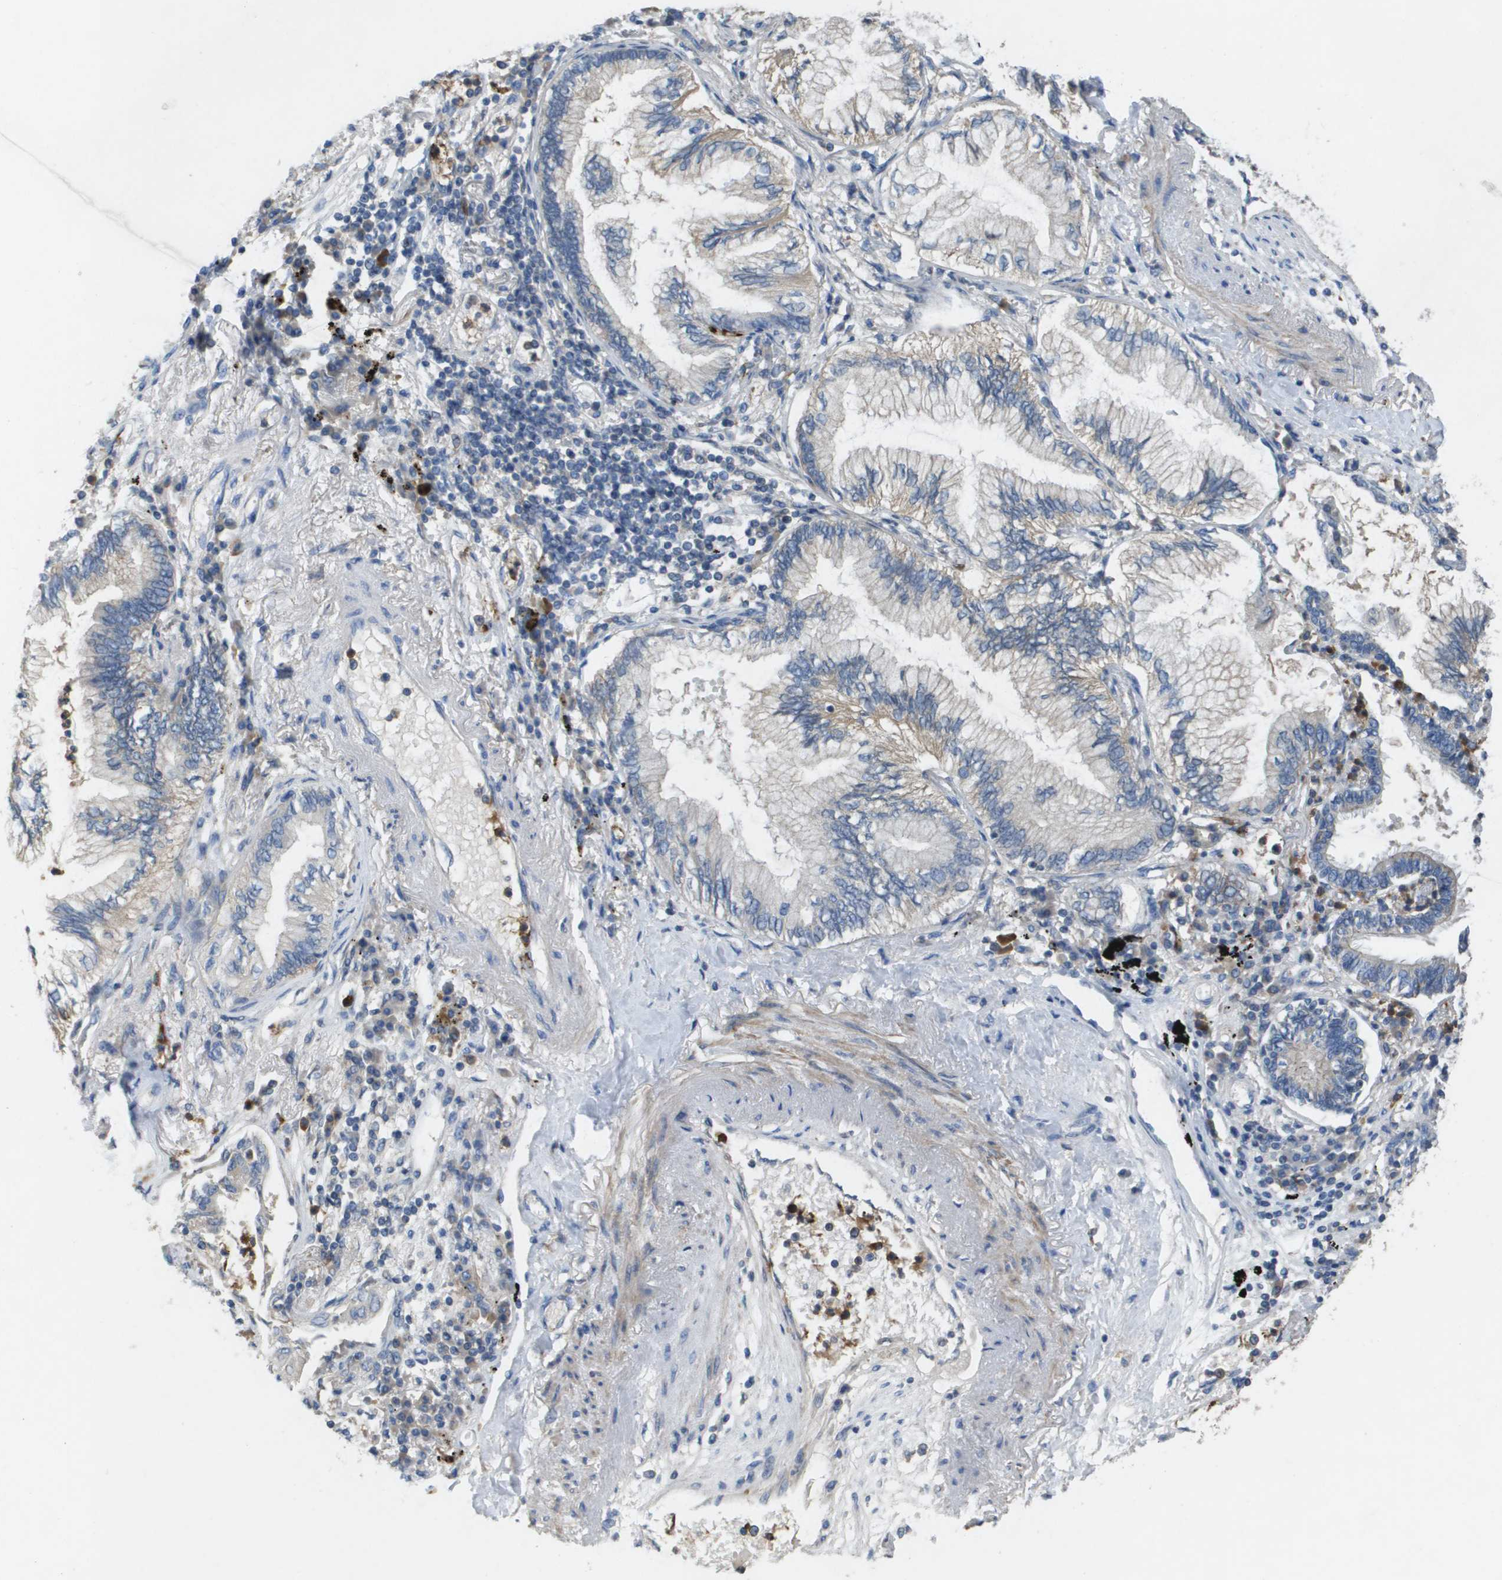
{"staining": {"intensity": "weak", "quantity": "<25%", "location": "cytoplasmic/membranous"}, "tissue": "lung cancer", "cell_type": "Tumor cells", "image_type": "cancer", "snomed": [{"axis": "morphology", "description": "Normal tissue, NOS"}, {"axis": "morphology", "description": "Adenocarcinoma, NOS"}, {"axis": "topography", "description": "Bronchus"}, {"axis": "topography", "description": "Lung"}], "caption": "This is an IHC photomicrograph of human lung cancer. There is no positivity in tumor cells.", "gene": "CLCA4", "patient": {"sex": "female", "age": 70}}